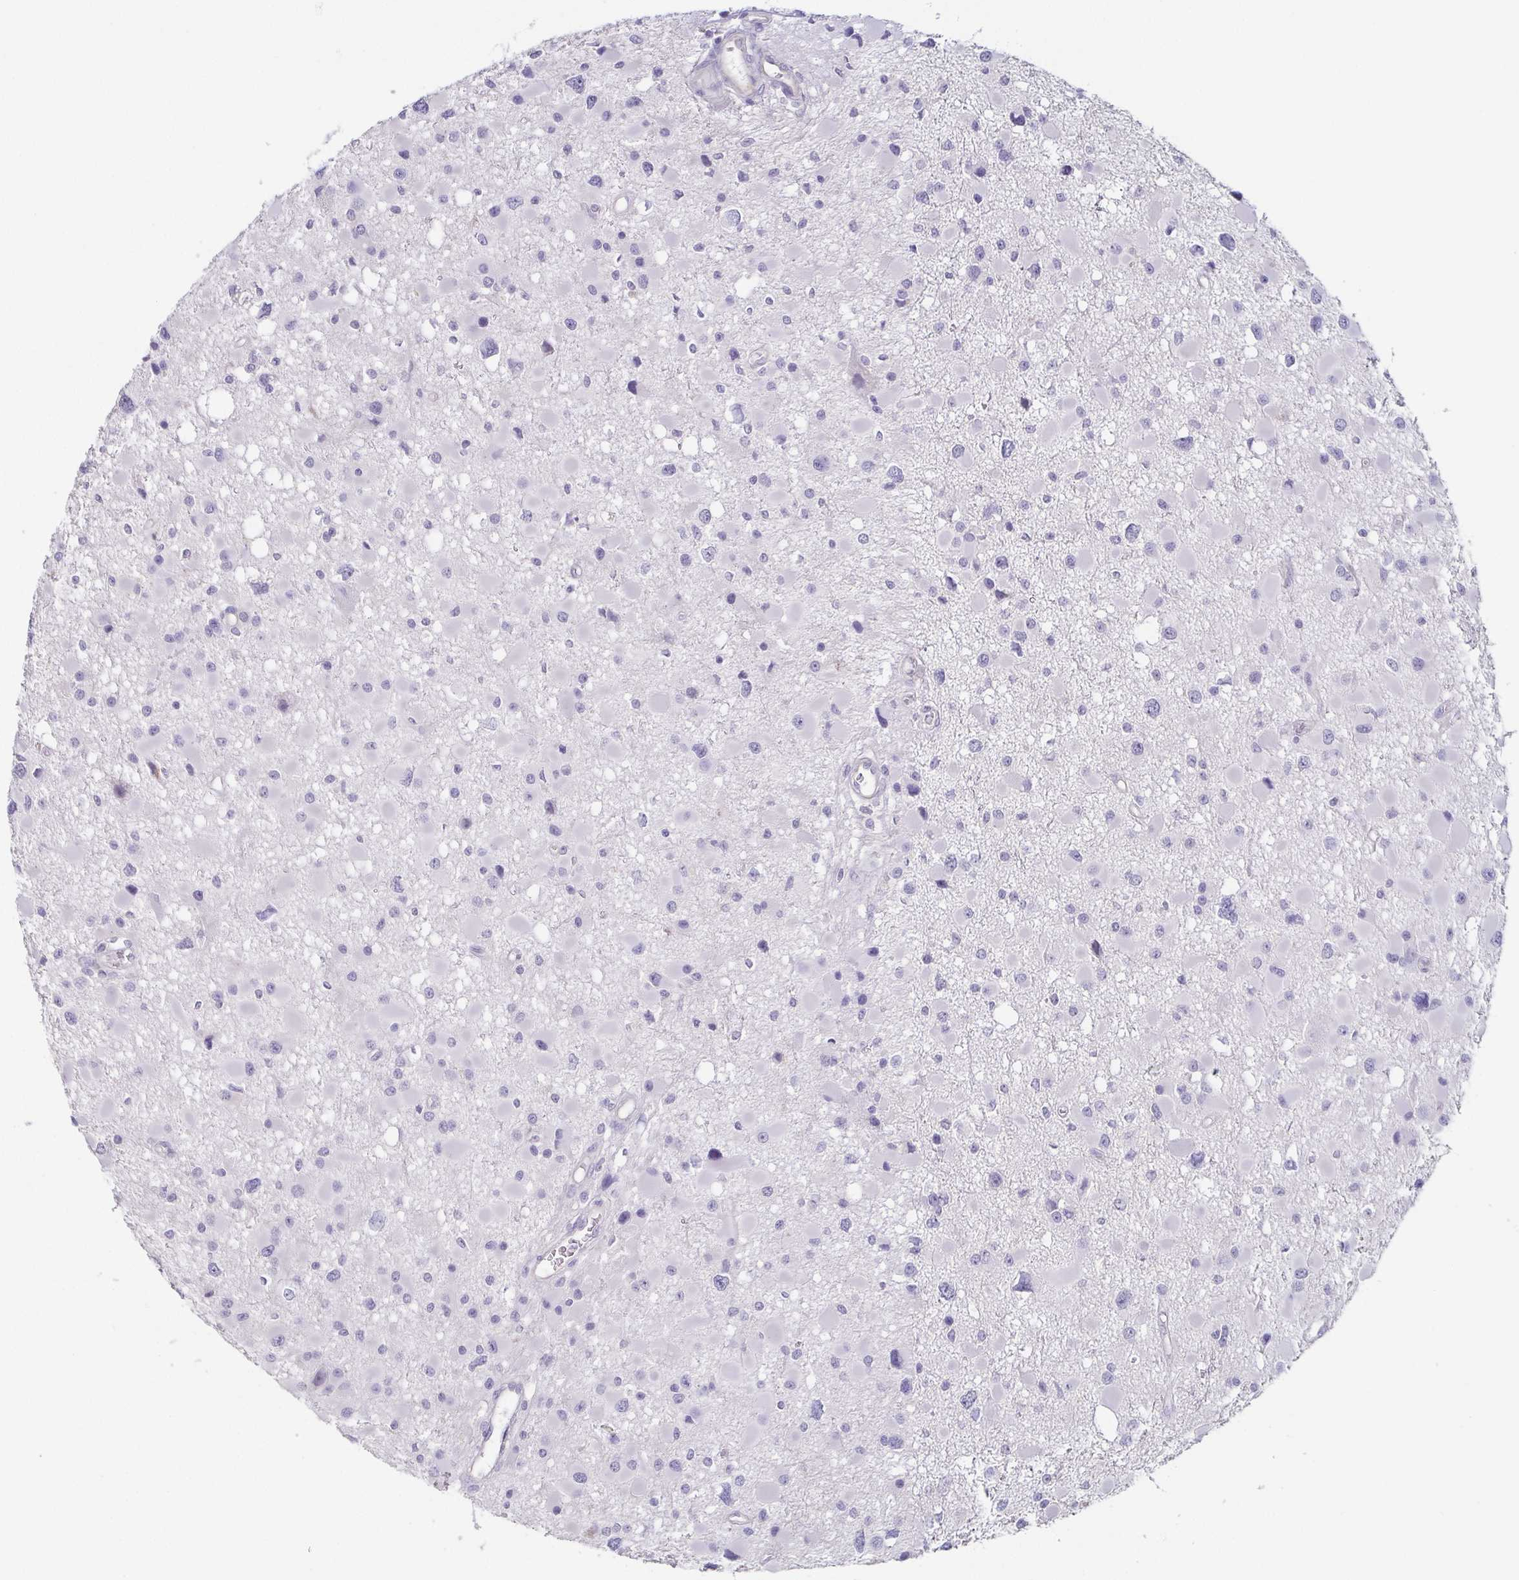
{"staining": {"intensity": "negative", "quantity": "none", "location": "none"}, "tissue": "glioma", "cell_type": "Tumor cells", "image_type": "cancer", "snomed": [{"axis": "morphology", "description": "Glioma, malignant, High grade"}, {"axis": "topography", "description": "Brain"}], "caption": "An image of human malignant high-grade glioma is negative for staining in tumor cells.", "gene": "COL17A1", "patient": {"sex": "male", "age": 54}}